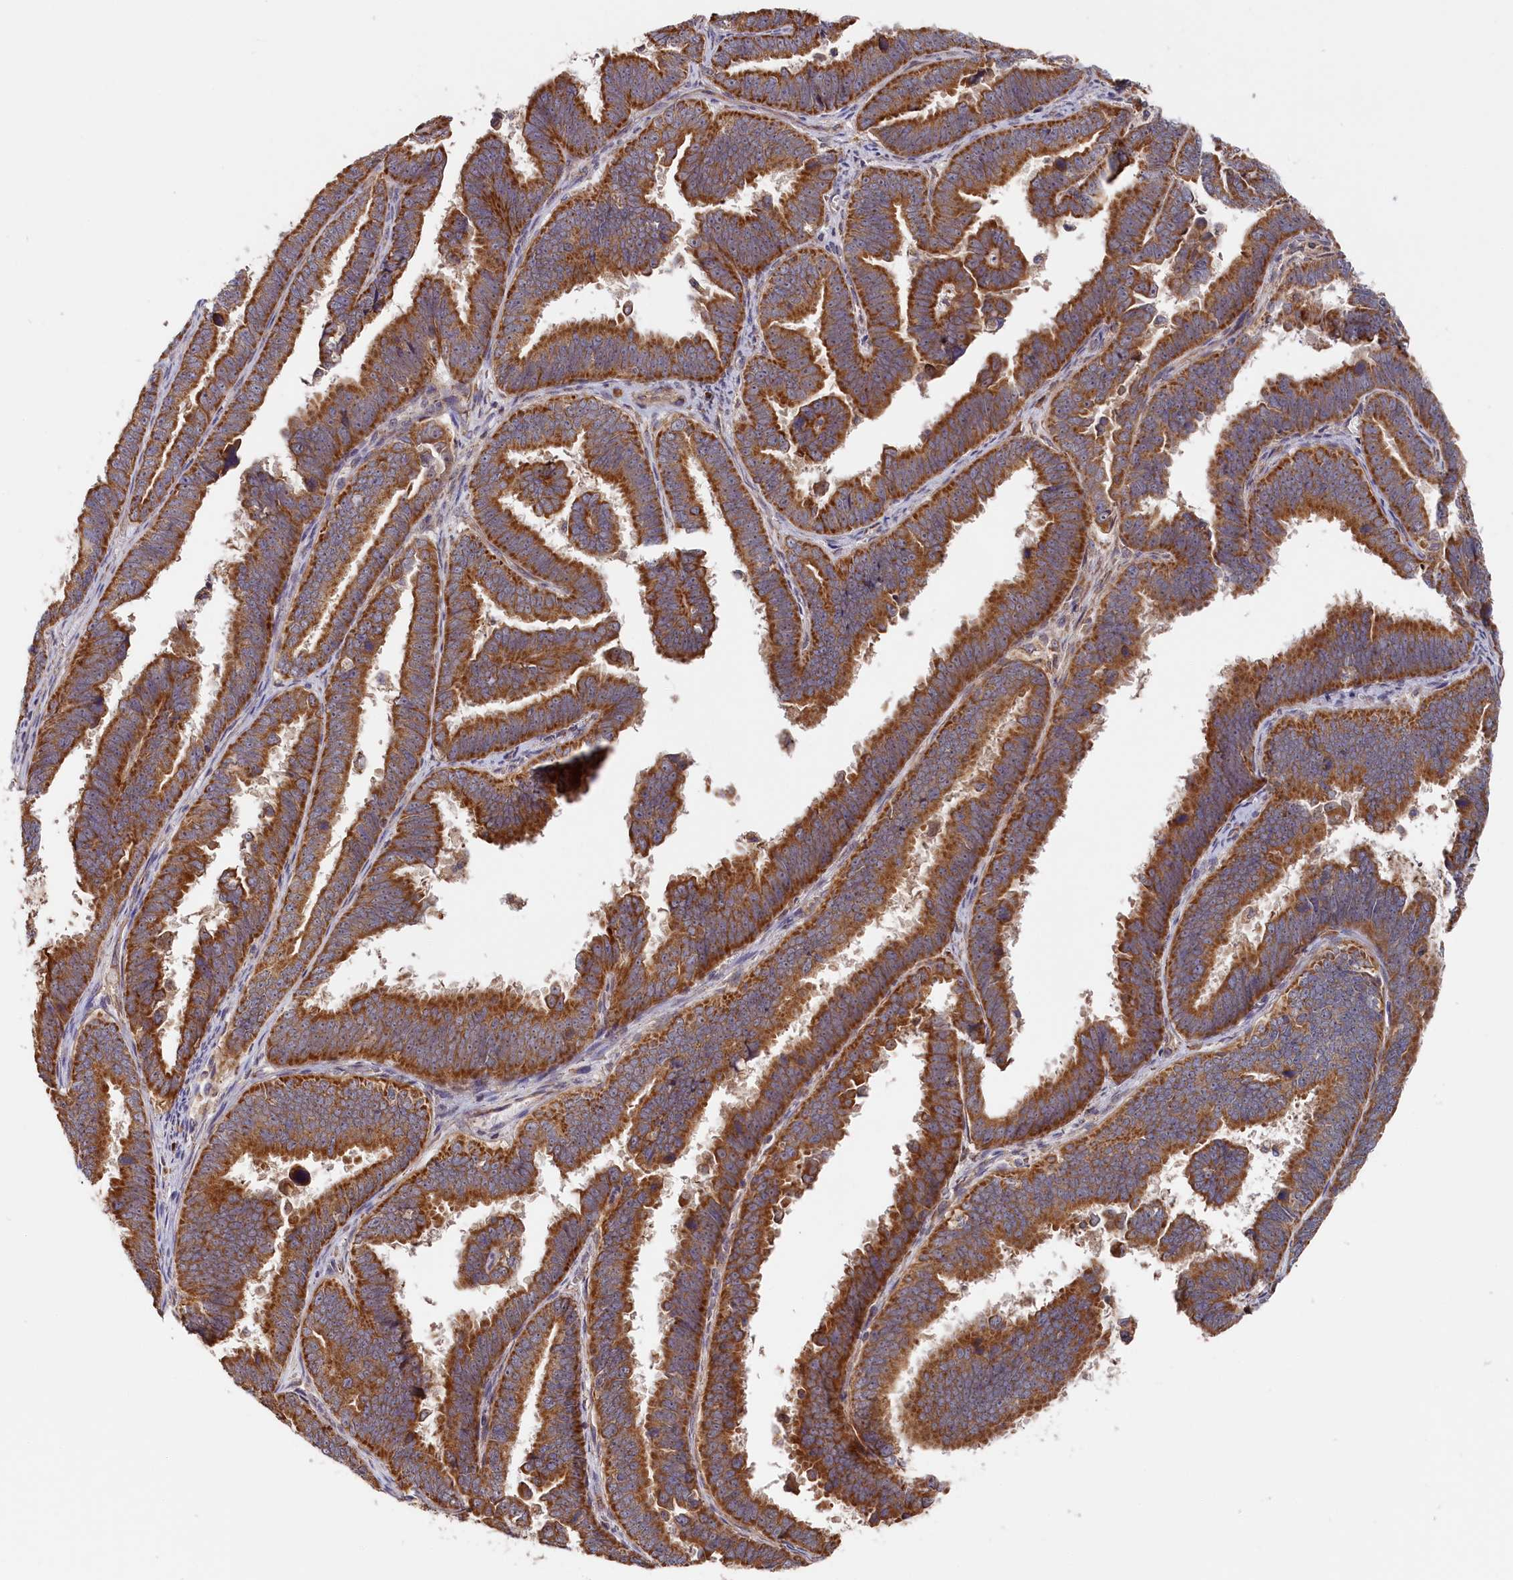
{"staining": {"intensity": "moderate", "quantity": ">75%", "location": "cytoplasmic/membranous"}, "tissue": "endometrial cancer", "cell_type": "Tumor cells", "image_type": "cancer", "snomed": [{"axis": "morphology", "description": "Adenocarcinoma, NOS"}, {"axis": "topography", "description": "Endometrium"}], "caption": "Moderate cytoplasmic/membranous protein positivity is appreciated in approximately >75% of tumor cells in endometrial cancer.", "gene": "CEP44", "patient": {"sex": "female", "age": 75}}